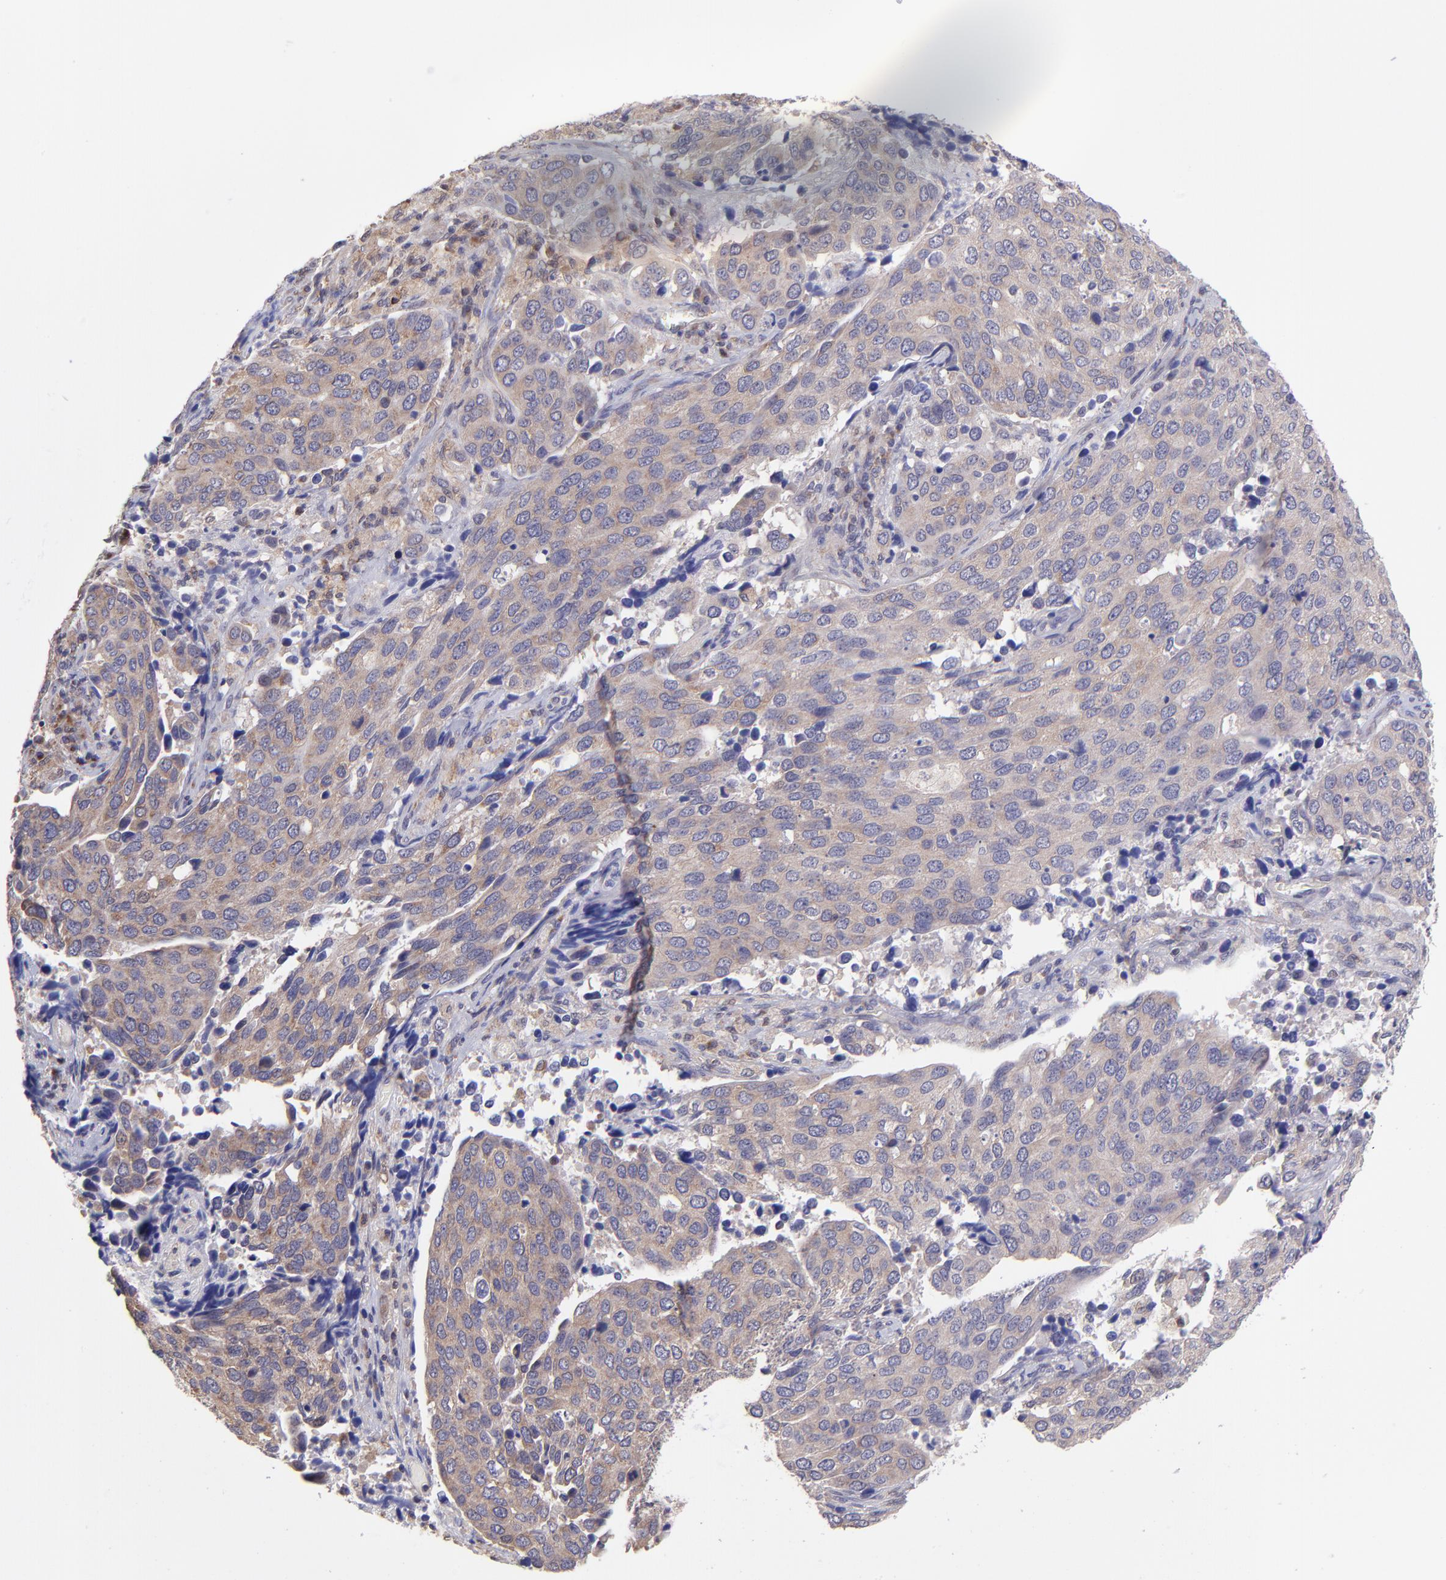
{"staining": {"intensity": "moderate", "quantity": ">75%", "location": "cytoplasmic/membranous"}, "tissue": "cervical cancer", "cell_type": "Tumor cells", "image_type": "cancer", "snomed": [{"axis": "morphology", "description": "Squamous cell carcinoma, NOS"}, {"axis": "topography", "description": "Cervix"}], "caption": "Human cervical cancer (squamous cell carcinoma) stained with a brown dye exhibits moderate cytoplasmic/membranous positive staining in approximately >75% of tumor cells.", "gene": "NSF", "patient": {"sex": "female", "age": 41}}